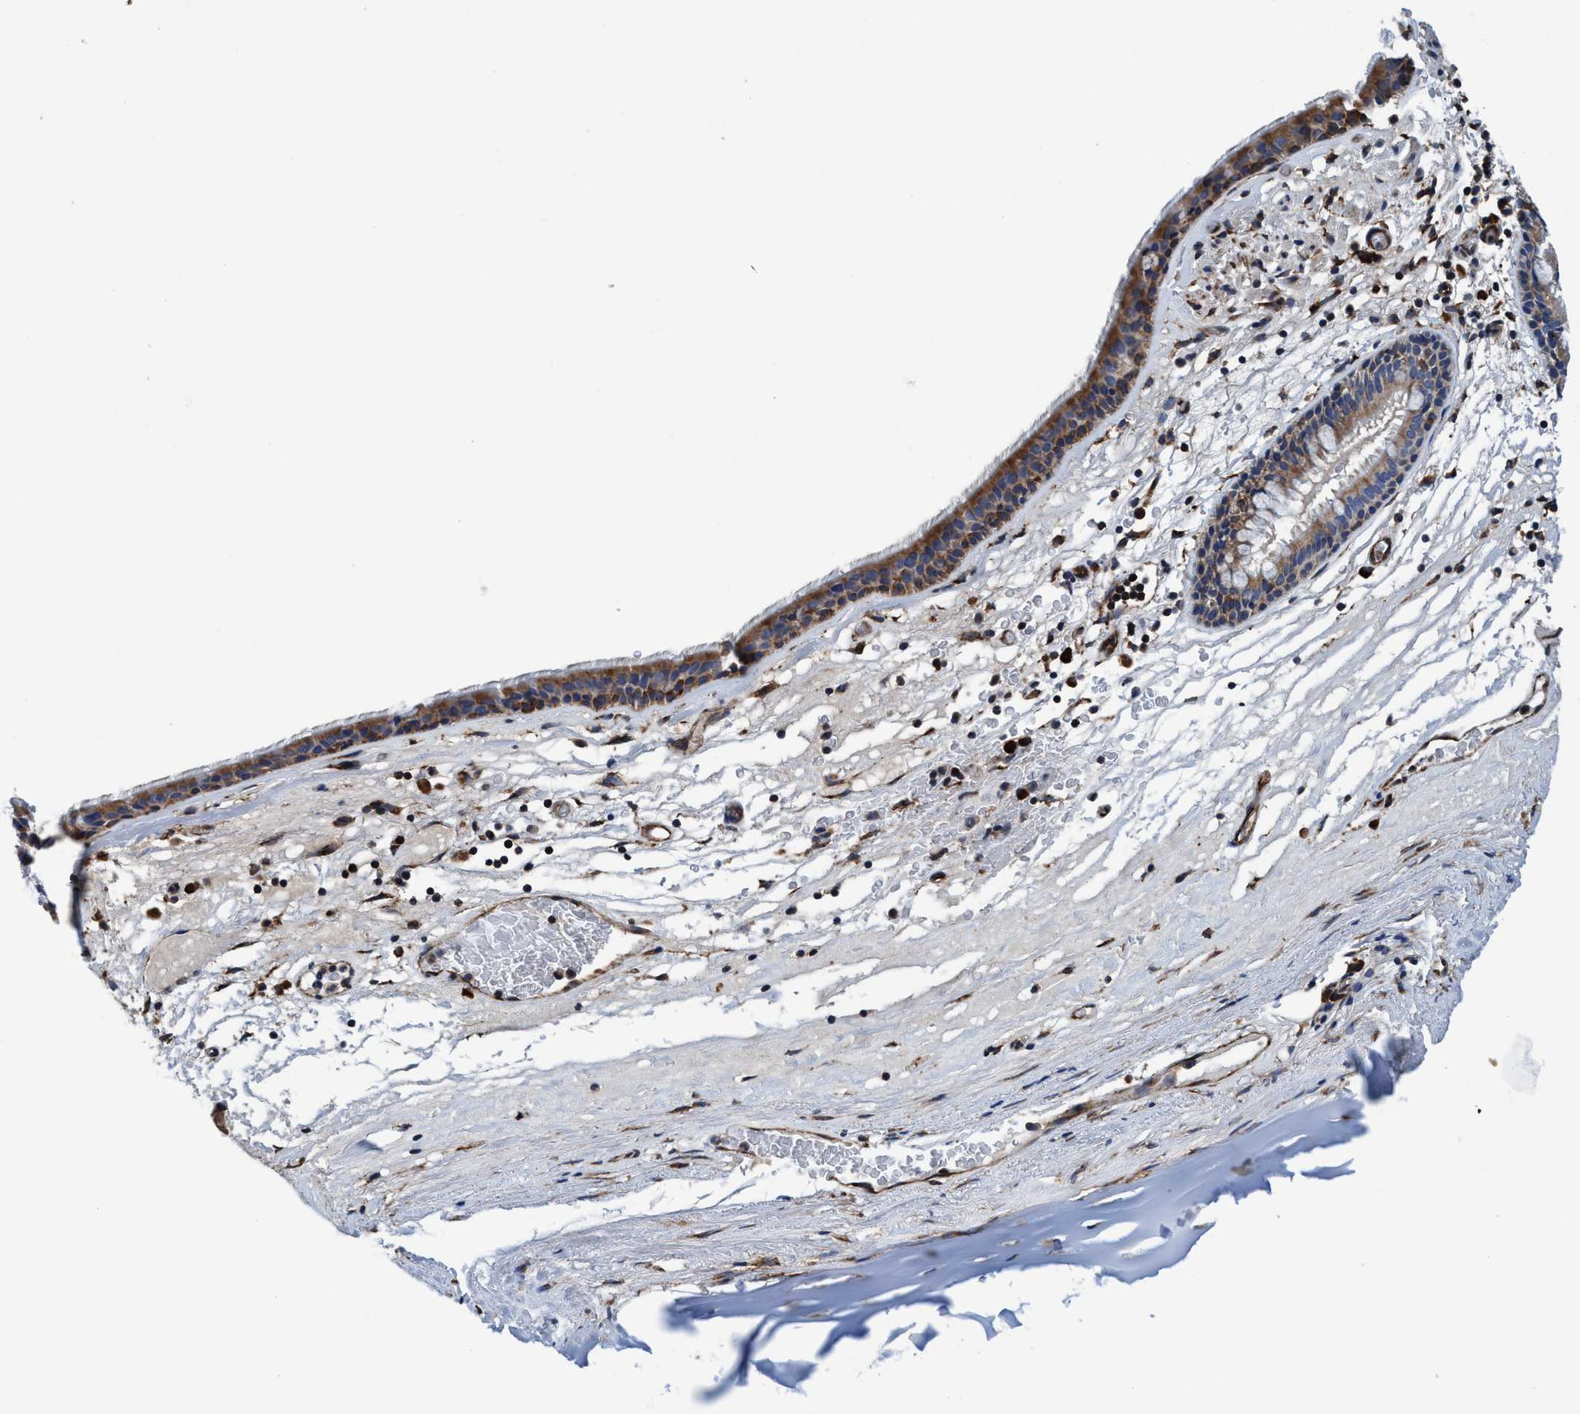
{"staining": {"intensity": "moderate", "quantity": ">75%", "location": "cytoplasmic/membranous"}, "tissue": "bronchus", "cell_type": "Respiratory epithelial cells", "image_type": "normal", "snomed": [{"axis": "morphology", "description": "Normal tissue, NOS"}, {"axis": "topography", "description": "Cartilage tissue"}], "caption": "The histopathology image shows a brown stain indicating the presence of a protein in the cytoplasmic/membranous of respiratory epithelial cells in bronchus. (Stains: DAB (3,3'-diaminobenzidine) in brown, nuclei in blue, Microscopy: brightfield microscopy at high magnification).", "gene": "ENDOG", "patient": {"sex": "female", "age": 63}}